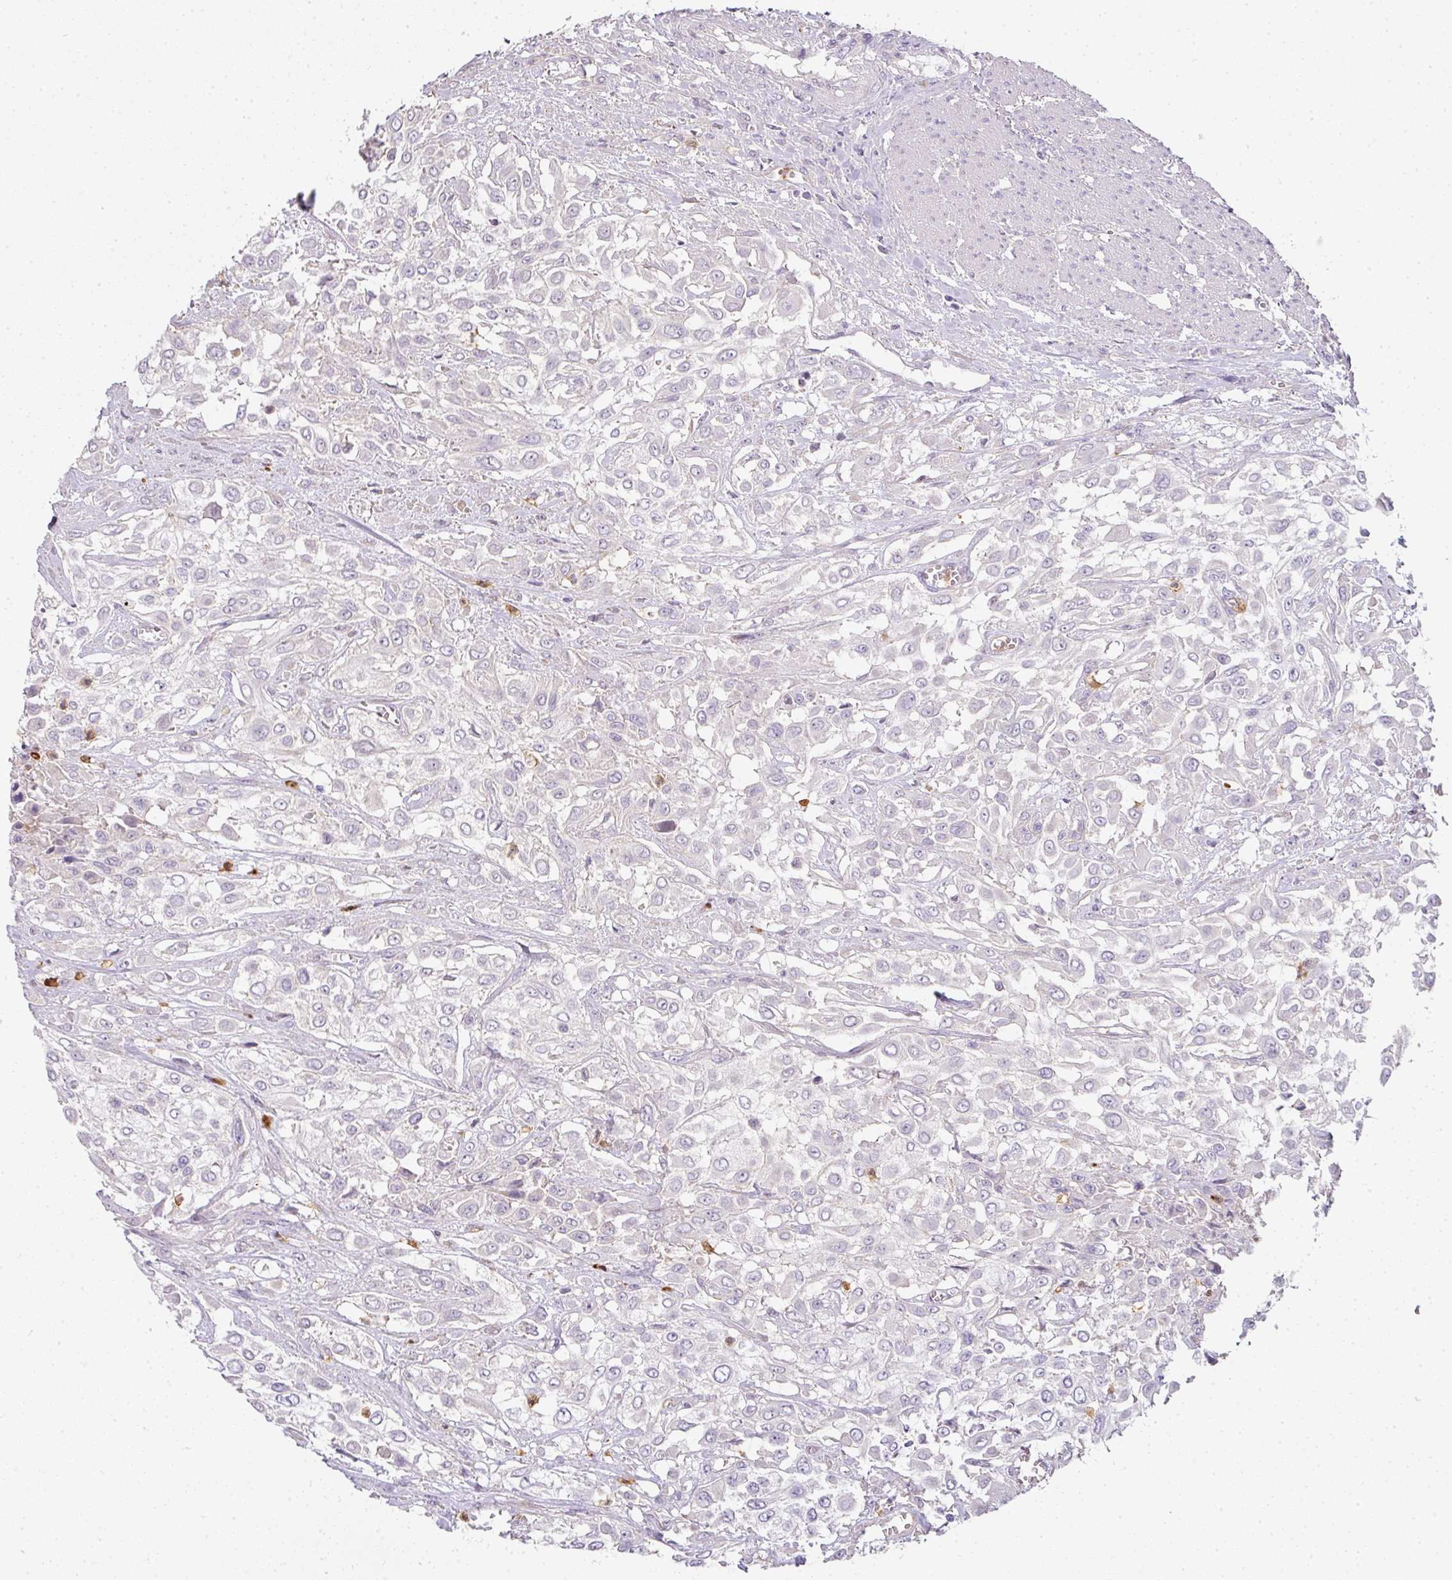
{"staining": {"intensity": "negative", "quantity": "none", "location": "none"}, "tissue": "urothelial cancer", "cell_type": "Tumor cells", "image_type": "cancer", "snomed": [{"axis": "morphology", "description": "Urothelial carcinoma, High grade"}, {"axis": "topography", "description": "Urinary bladder"}], "caption": "A histopathology image of urothelial cancer stained for a protein displays no brown staining in tumor cells.", "gene": "HHEX", "patient": {"sex": "male", "age": 57}}